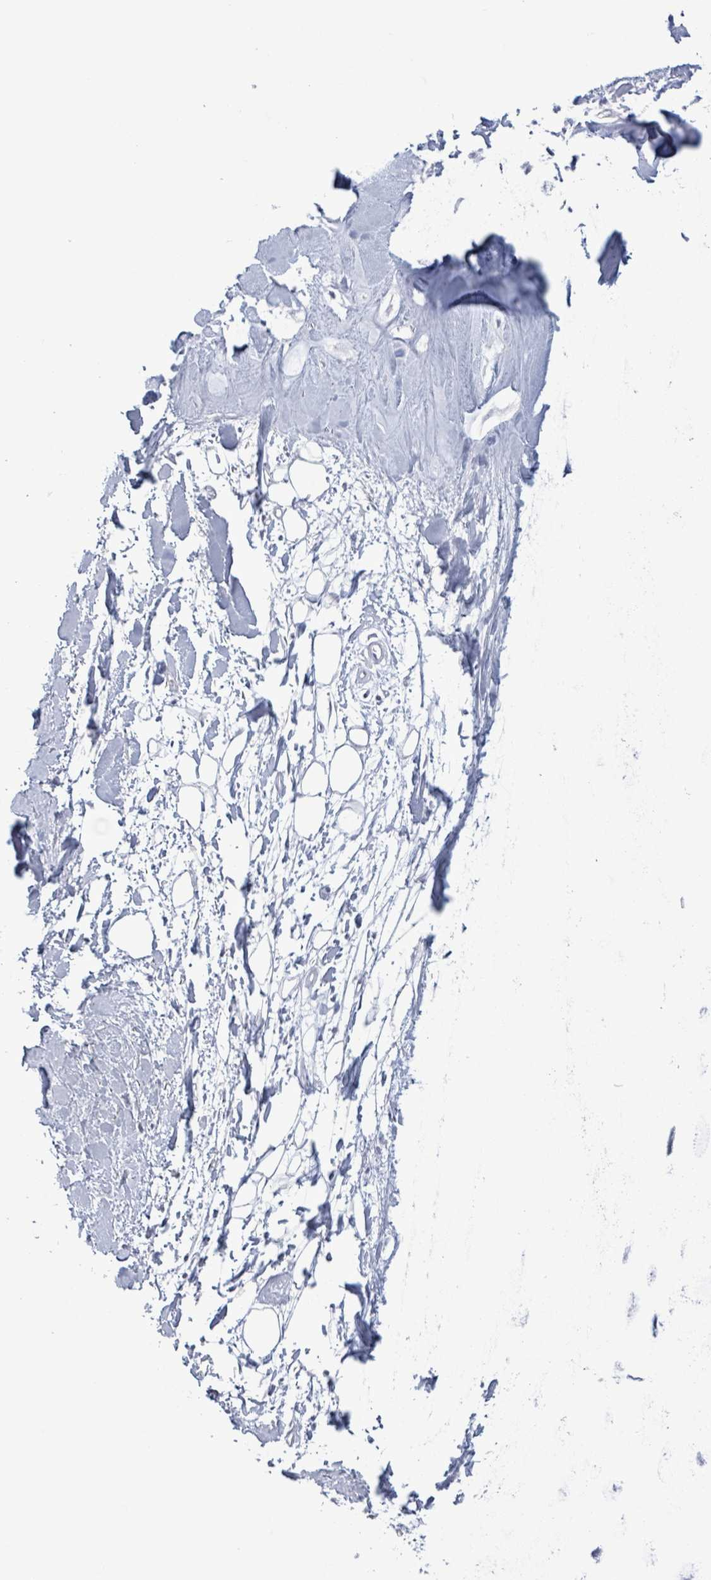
{"staining": {"intensity": "negative", "quantity": "none", "location": "none"}, "tissue": "adipose tissue", "cell_type": "Adipocytes", "image_type": "normal", "snomed": [{"axis": "morphology", "description": "Normal tissue, NOS"}, {"axis": "topography", "description": "Cartilage tissue"}], "caption": "Immunohistochemistry (IHC) histopathology image of benign adipose tissue stained for a protein (brown), which exhibits no expression in adipocytes.", "gene": "BSG", "patient": {"sex": "male", "age": 57}}